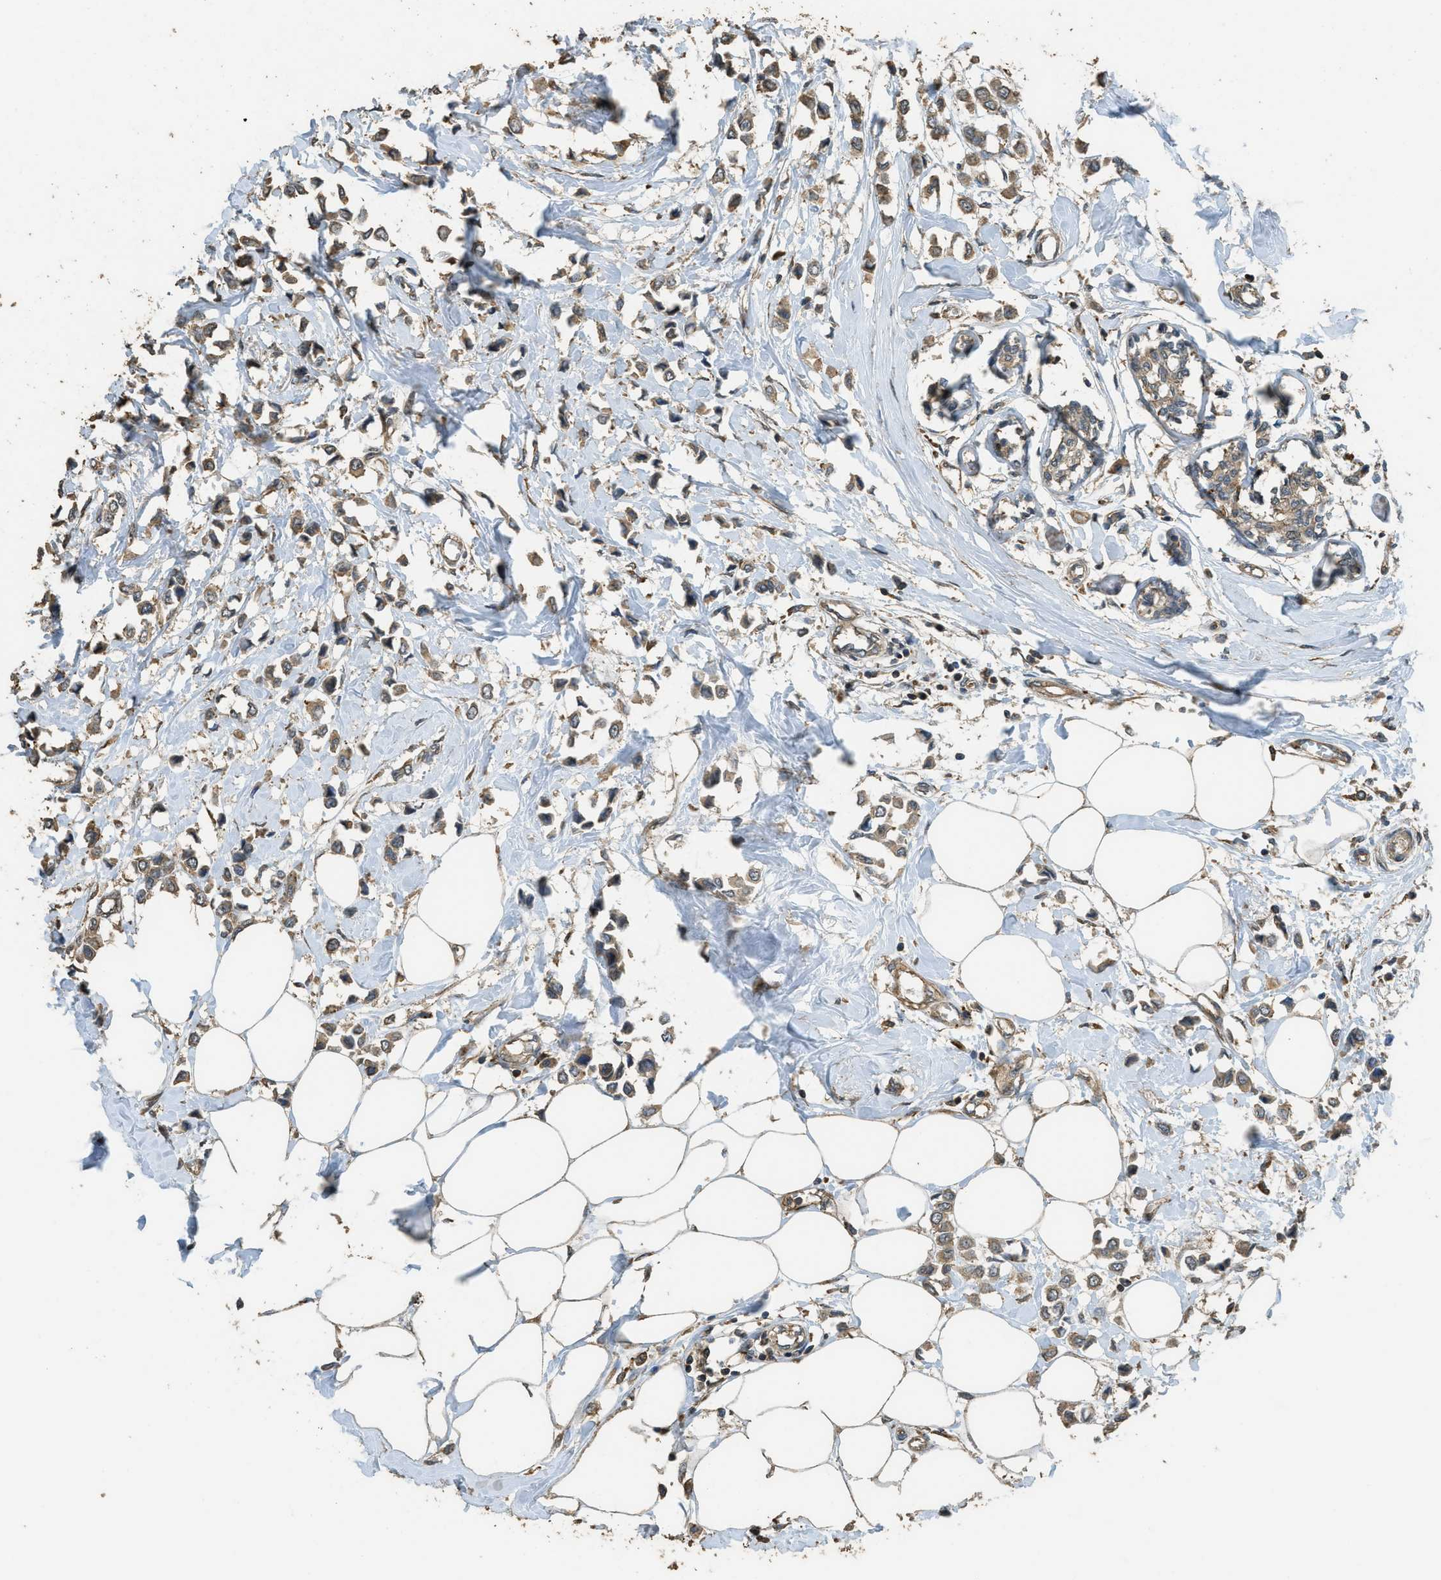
{"staining": {"intensity": "moderate", "quantity": ">75%", "location": "cytoplasmic/membranous"}, "tissue": "breast cancer", "cell_type": "Tumor cells", "image_type": "cancer", "snomed": [{"axis": "morphology", "description": "Lobular carcinoma"}, {"axis": "topography", "description": "Breast"}], "caption": "A photomicrograph of breast cancer (lobular carcinoma) stained for a protein exhibits moderate cytoplasmic/membranous brown staining in tumor cells.", "gene": "PPP6R3", "patient": {"sex": "female", "age": 51}}